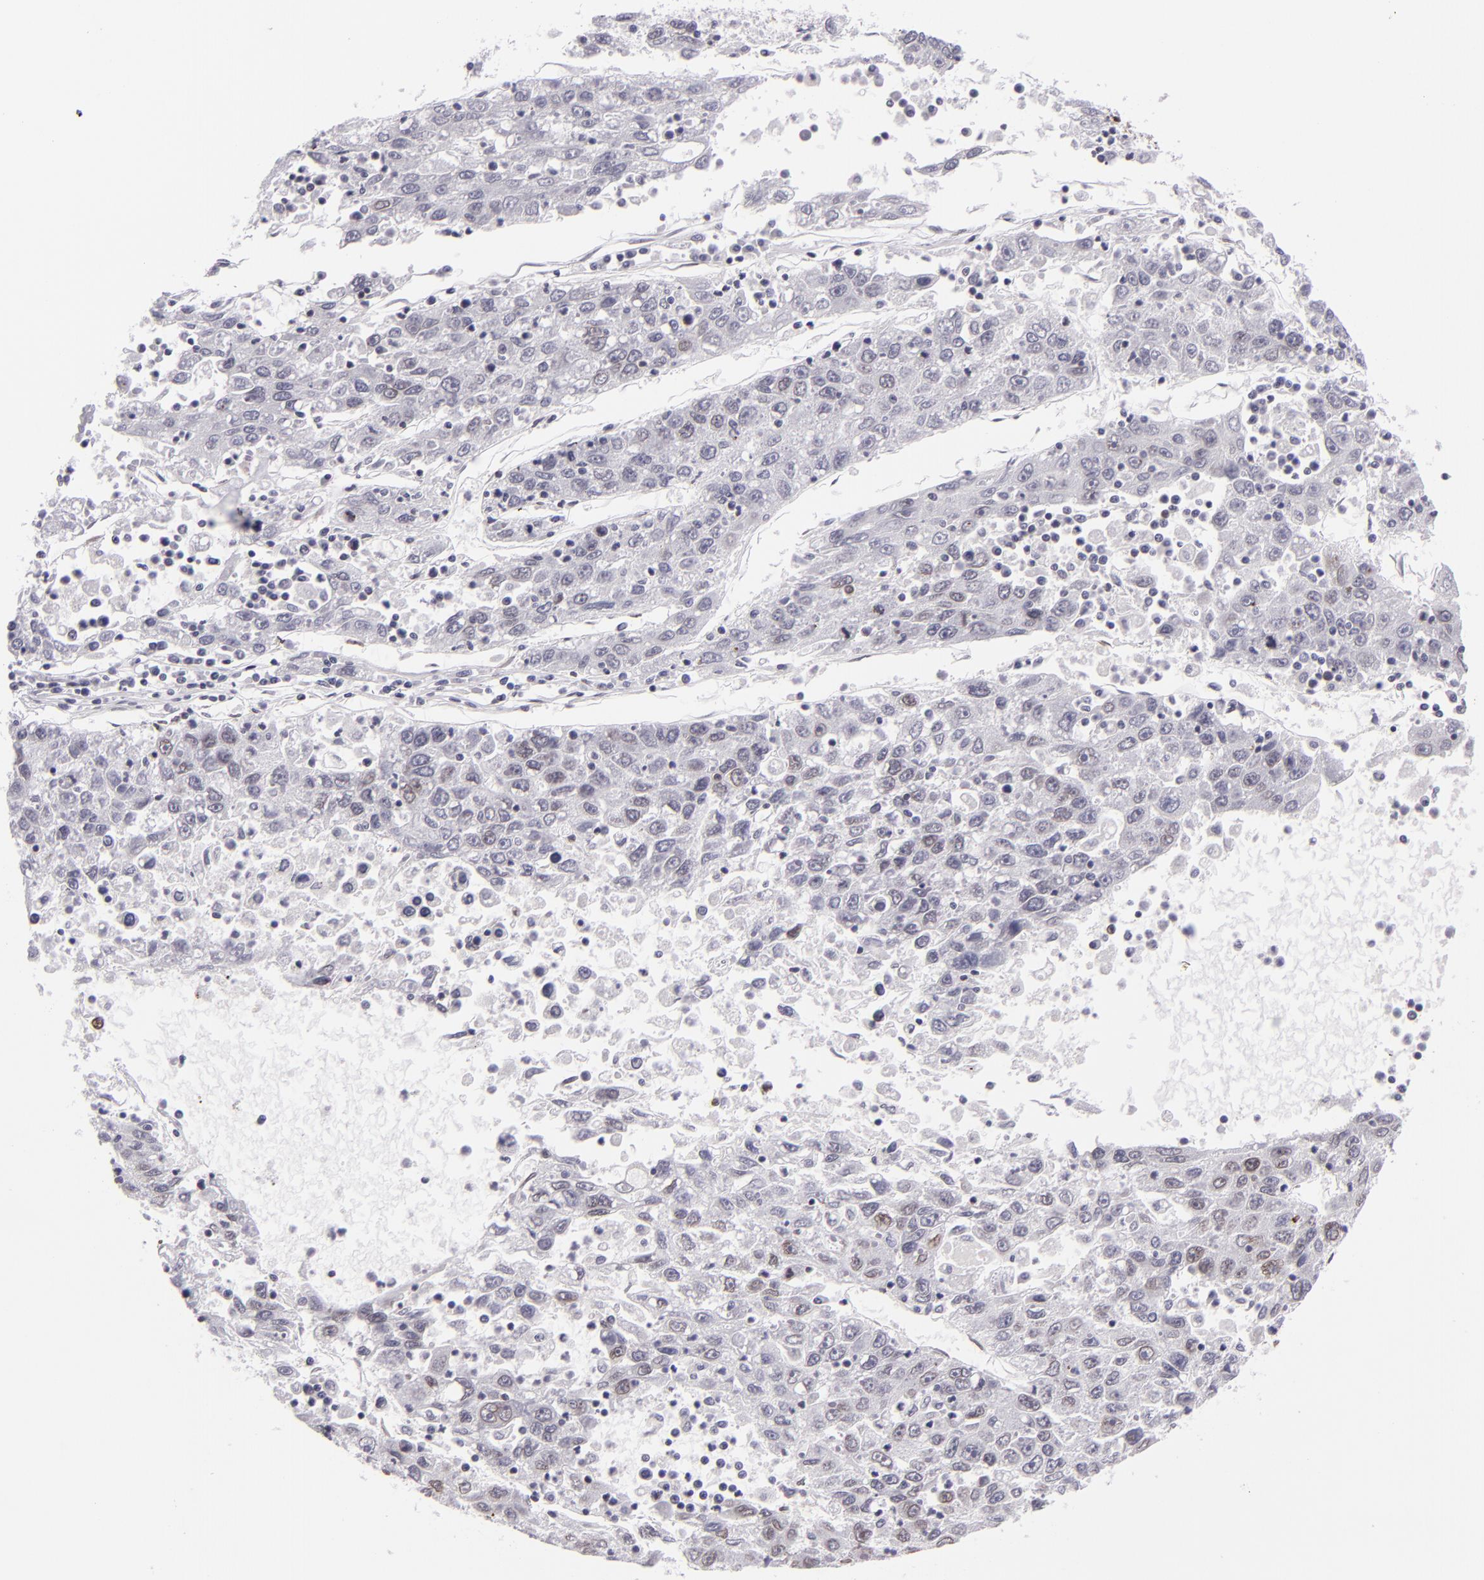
{"staining": {"intensity": "weak", "quantity": "<25%", "location": "nuclear"}, "tissue": "liver cancer", "cell_type": "Tumor cells", "image_type": "cancer", "snomed": [{"axis": "morphology", "description": "Carcinoma, Hepatocellular, NOS"}, {"axis": "topography", "description": "Liver"}], "caption": "Image shows no protein staining in tumor cells of liver hepatocellular carcinoma tissue.", "gene": "EMD", "patient": {"sex": "male", "age": 49}}